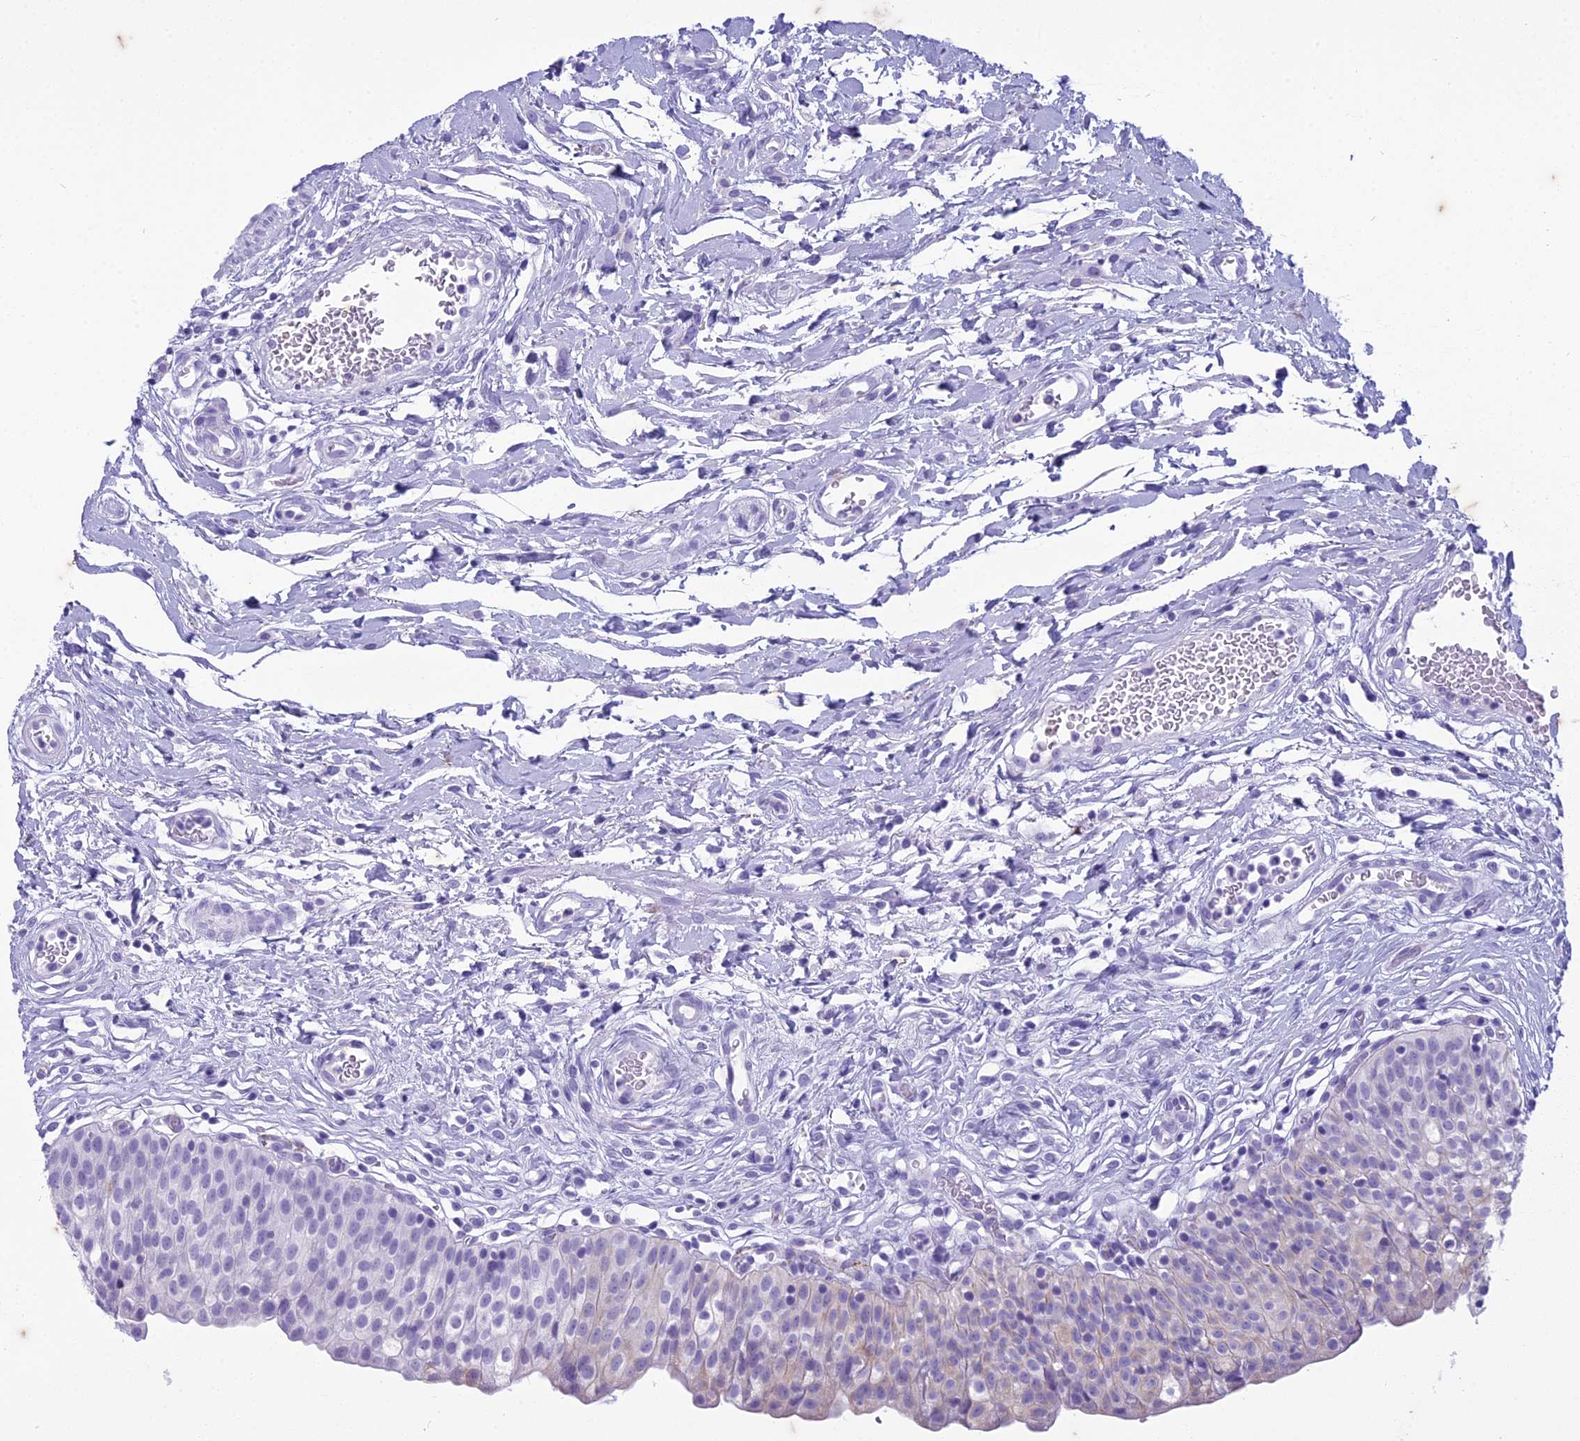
{"staining": {"intensity": "negative", "quantity": "none", "location": "none"}, "tissue": "urinary bladder", "cell_type": "Urothelial cells", "image_type": "normal", "snomed": [{"axis": "morphology", "description": "Normal tissue, NOS"}, {"axis": "topography", "description": "Urinary bladder"}], "caption": "Immunohistochemistry image of normal urinary bladder: human urinary bladder stained with DAB (3,3'-diaminobenzidine) exhibits no significant protein positivity in urothelial cells.", "gene": "HMGB4", "patient": {"sex": "male", "age": 55}}